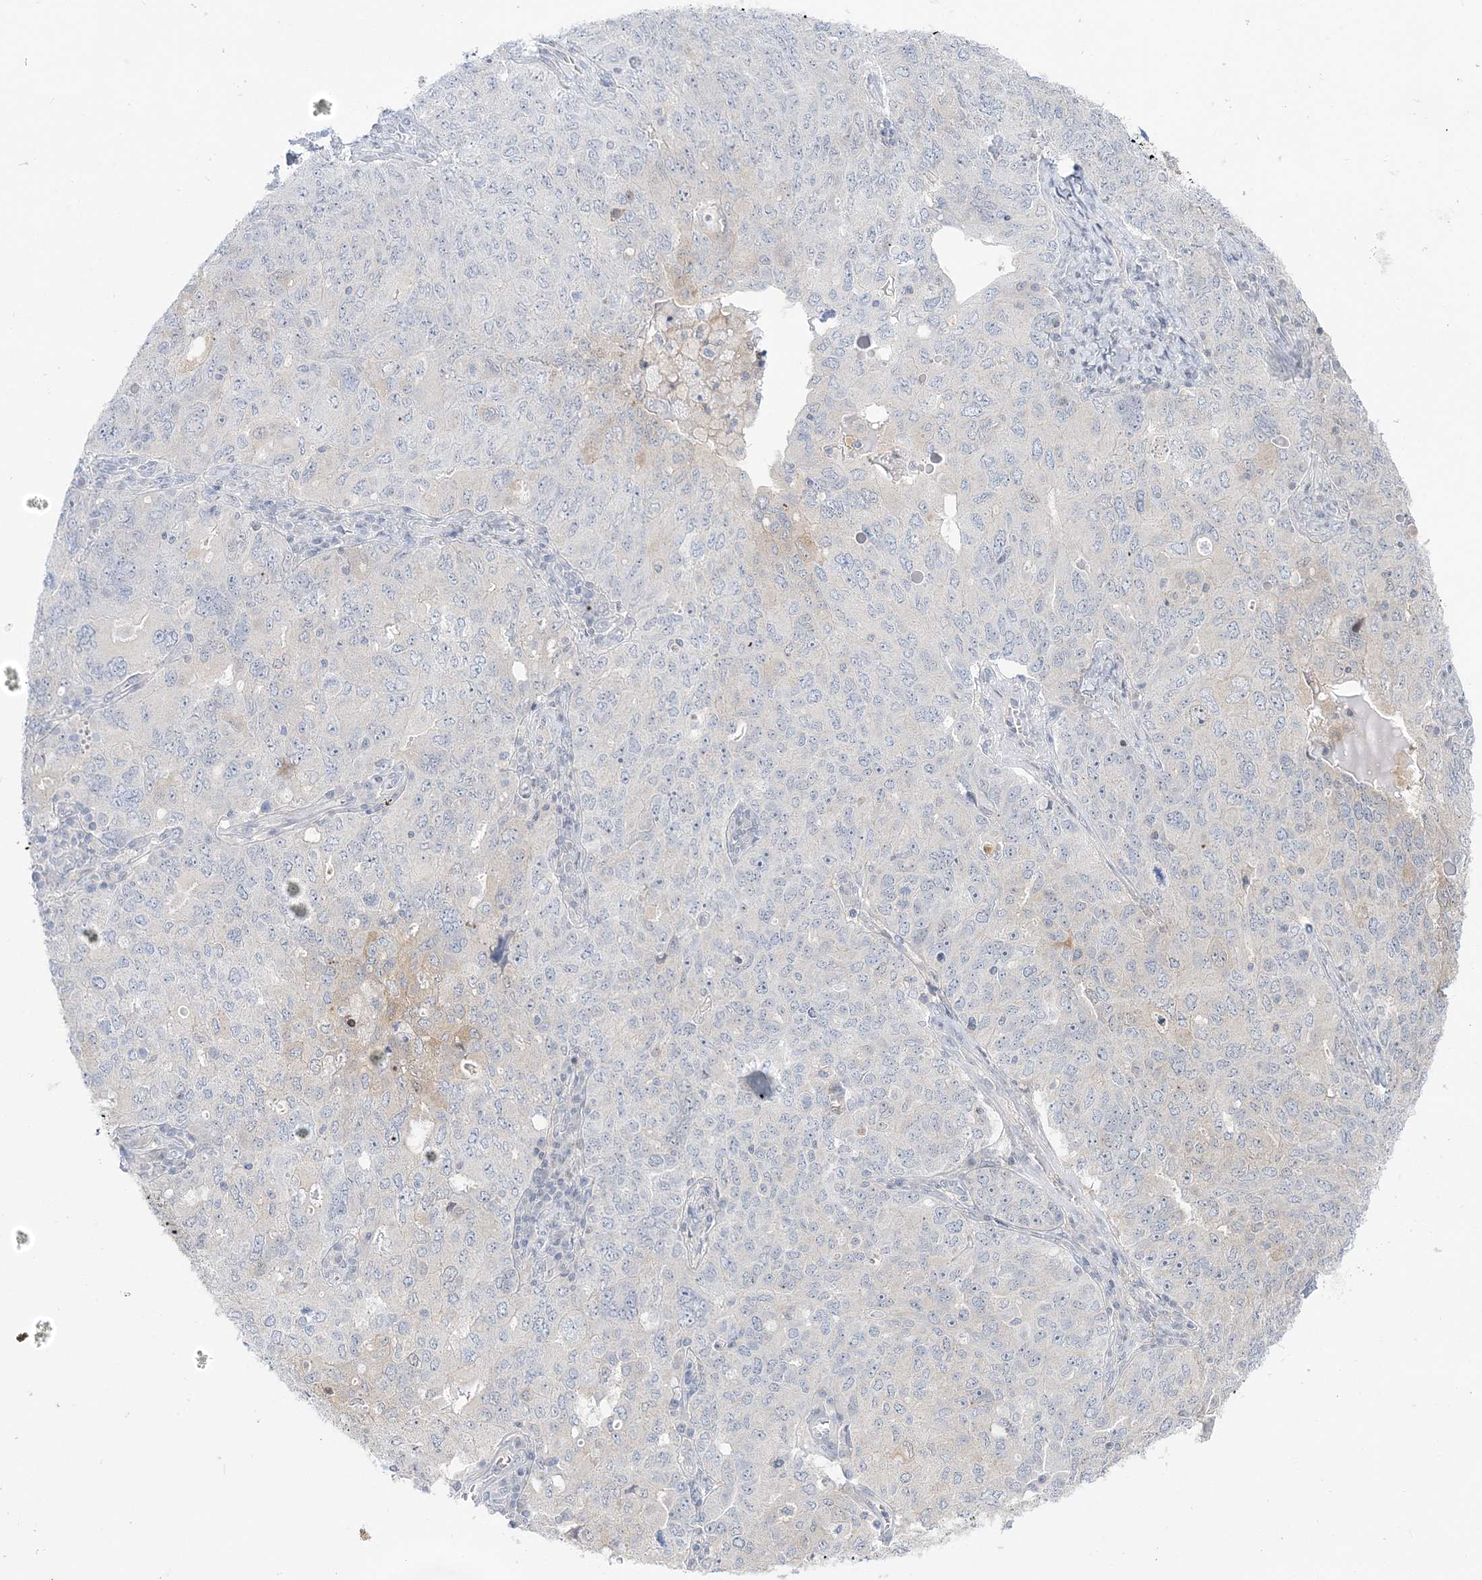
{"staining": {"intensity": "negative", "quantity": "none", "location": "none"}, "tissue": "ovarian cancer", "cell_type": "Tumor cells", "image_type": "cancer", "snomed": [{"axis": "morphology", "description": "Carcinoma, endometroid"}, {"axis": "topography", "description": "Ovary"}], "caption": "This histopathology image is of ovarian cancer stained with immunohistochemistry to label a protein in brown with the nuclei are counter-stained blue. There is no expression in tumor cells.", "gene": "THADA", "patient": {"sex": "female", "age": 62}}